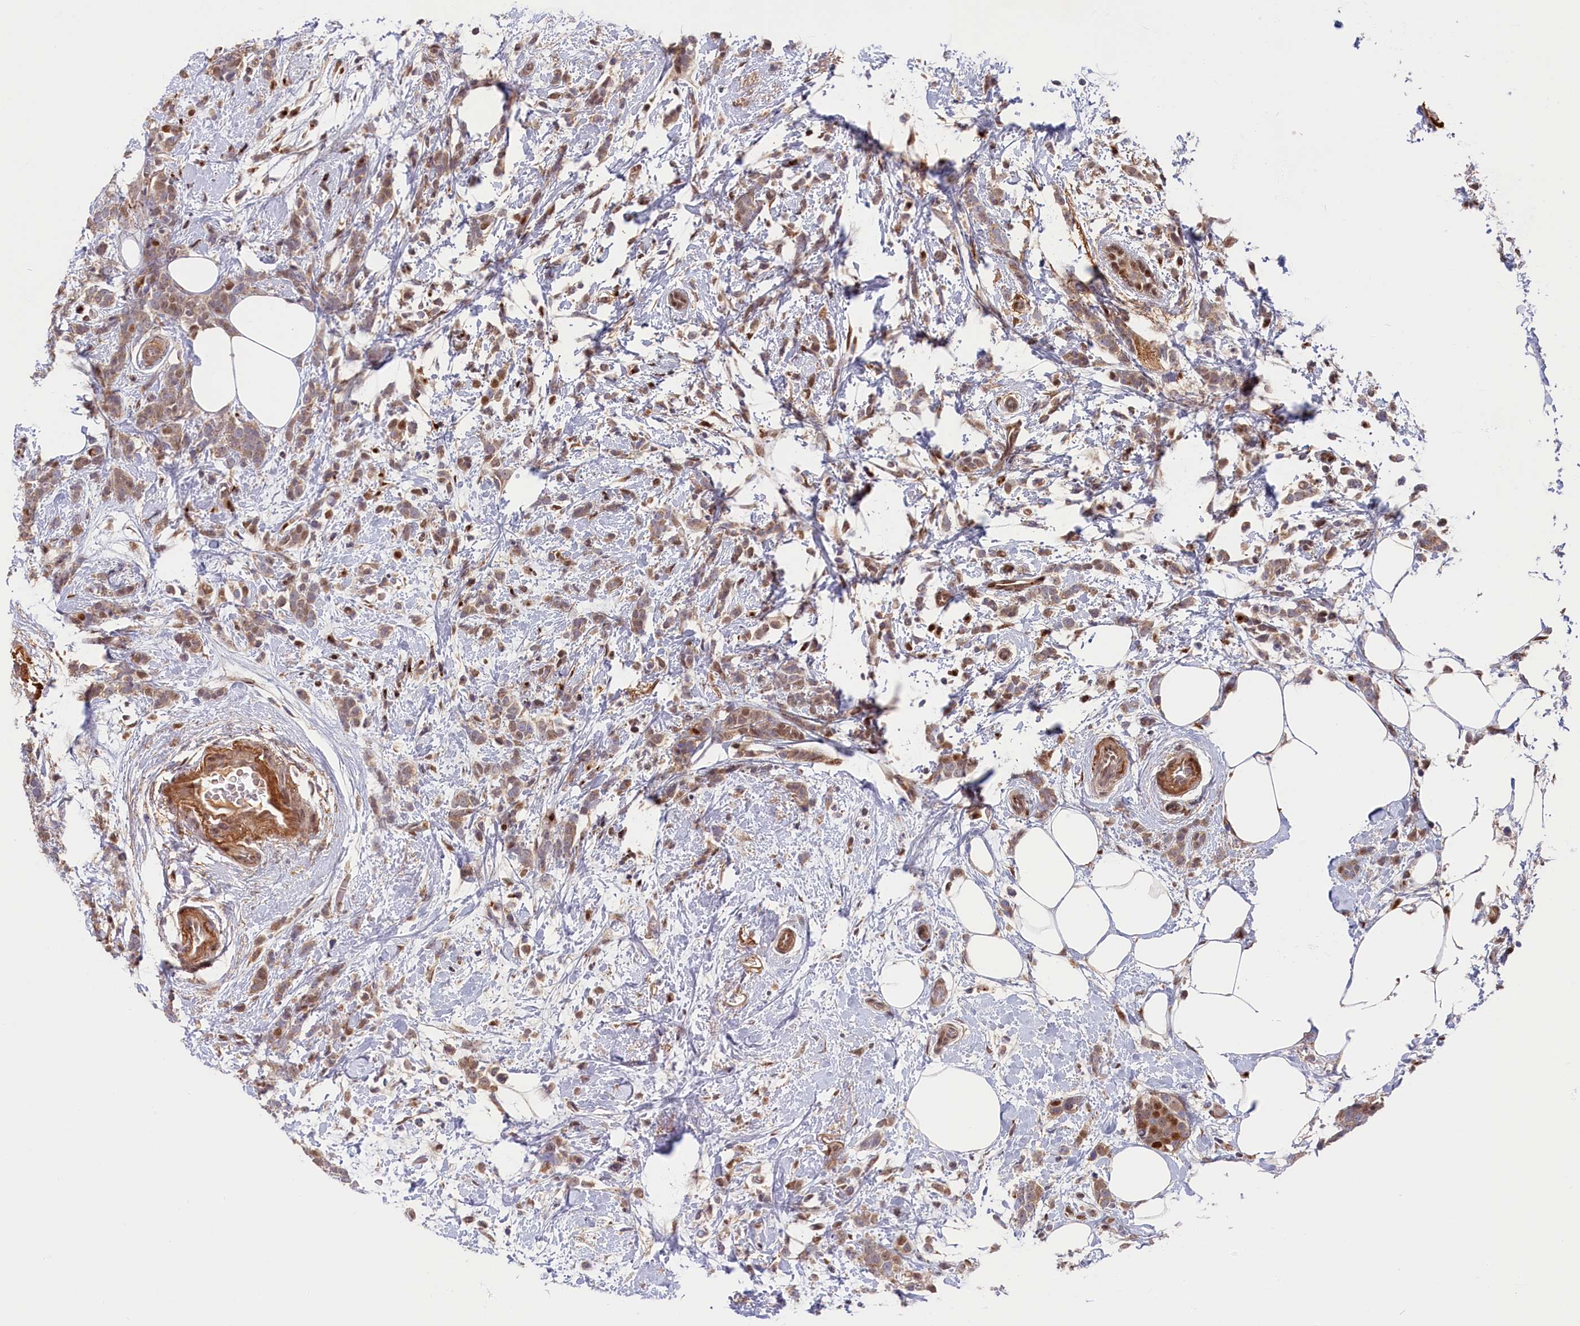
{"staining": {"intensity": "moderate", "quantity": "<25%", "location": "nuclear"}, "tissue": "breast cancer", "cell_type": "Tumor cells", "image_type": "cancer", "snomed": [{"axis": "morphology", "description": "Lobular carcinoma"}, {"axis": "topography", "description": "Breast"}], "caption": "Protein expression analysis of breast cancer (lobular carcinoma) displays moderate nuclear expression in approximately <25% of tumor cells.", "gene": "CHST12", "patient": {"sex": "female", "age": 58}}